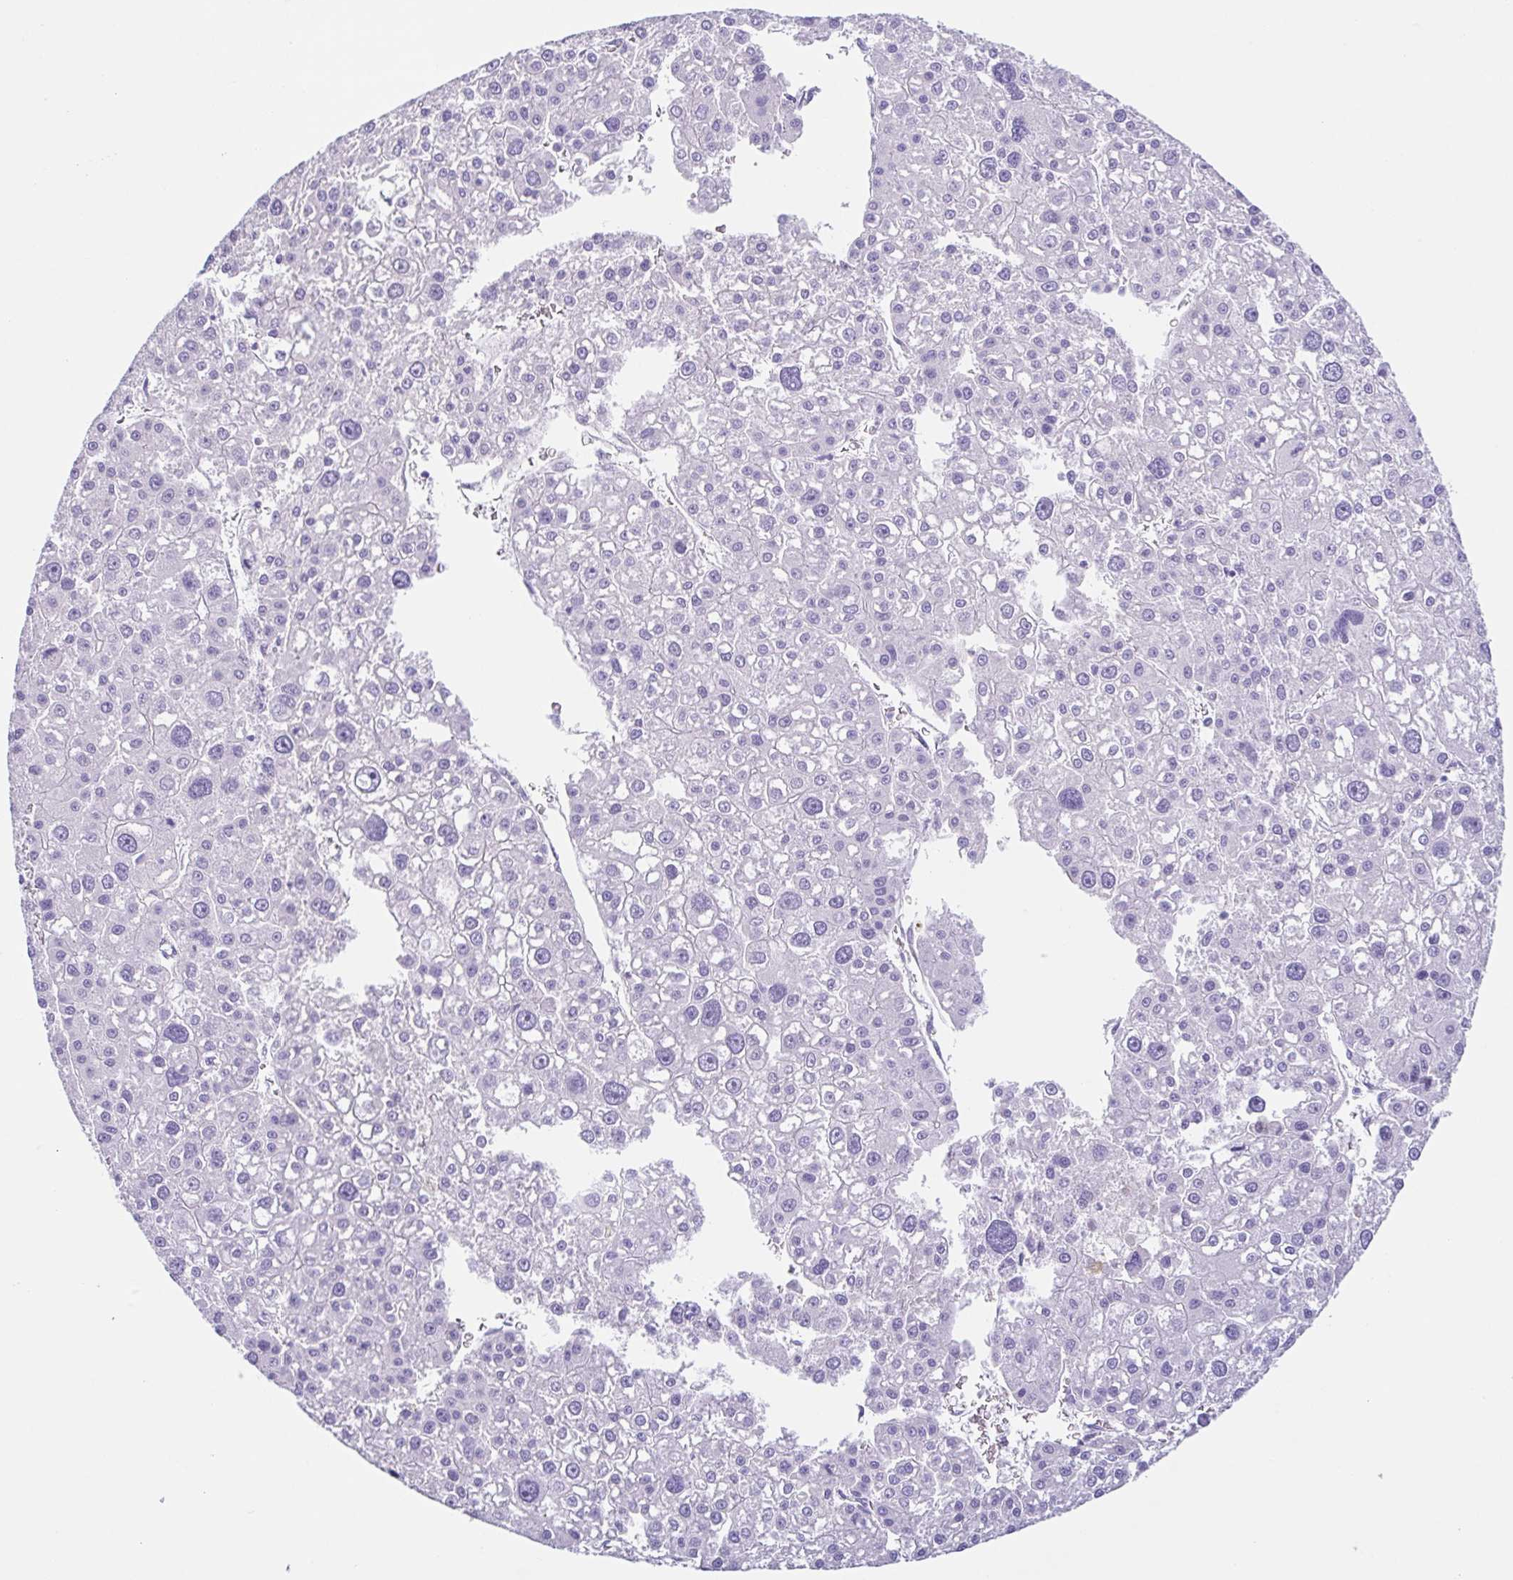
{"staining": {"intensity": "negative", "quantity": "none", "location": "none"}, "tissue": "liver cancer", "cell_type": "Tumor cells", "image_type": "cancer", "snomed": [{"axis": "morphology", "description": "Carcinoma, Hepatocellular, NOS"}, {"axis": "topography", "description": "Liver"}], "caption": "Immunohistochemical staining of hepatocellular carcinoma (liver) displays no significant positivity in tumor cells. (DAB (3,3'-diaminobenzidine) IHC with hematoxylin counter stain).", "gene": "ARPP21", "patient": {"sex": "male", "age": 73}}